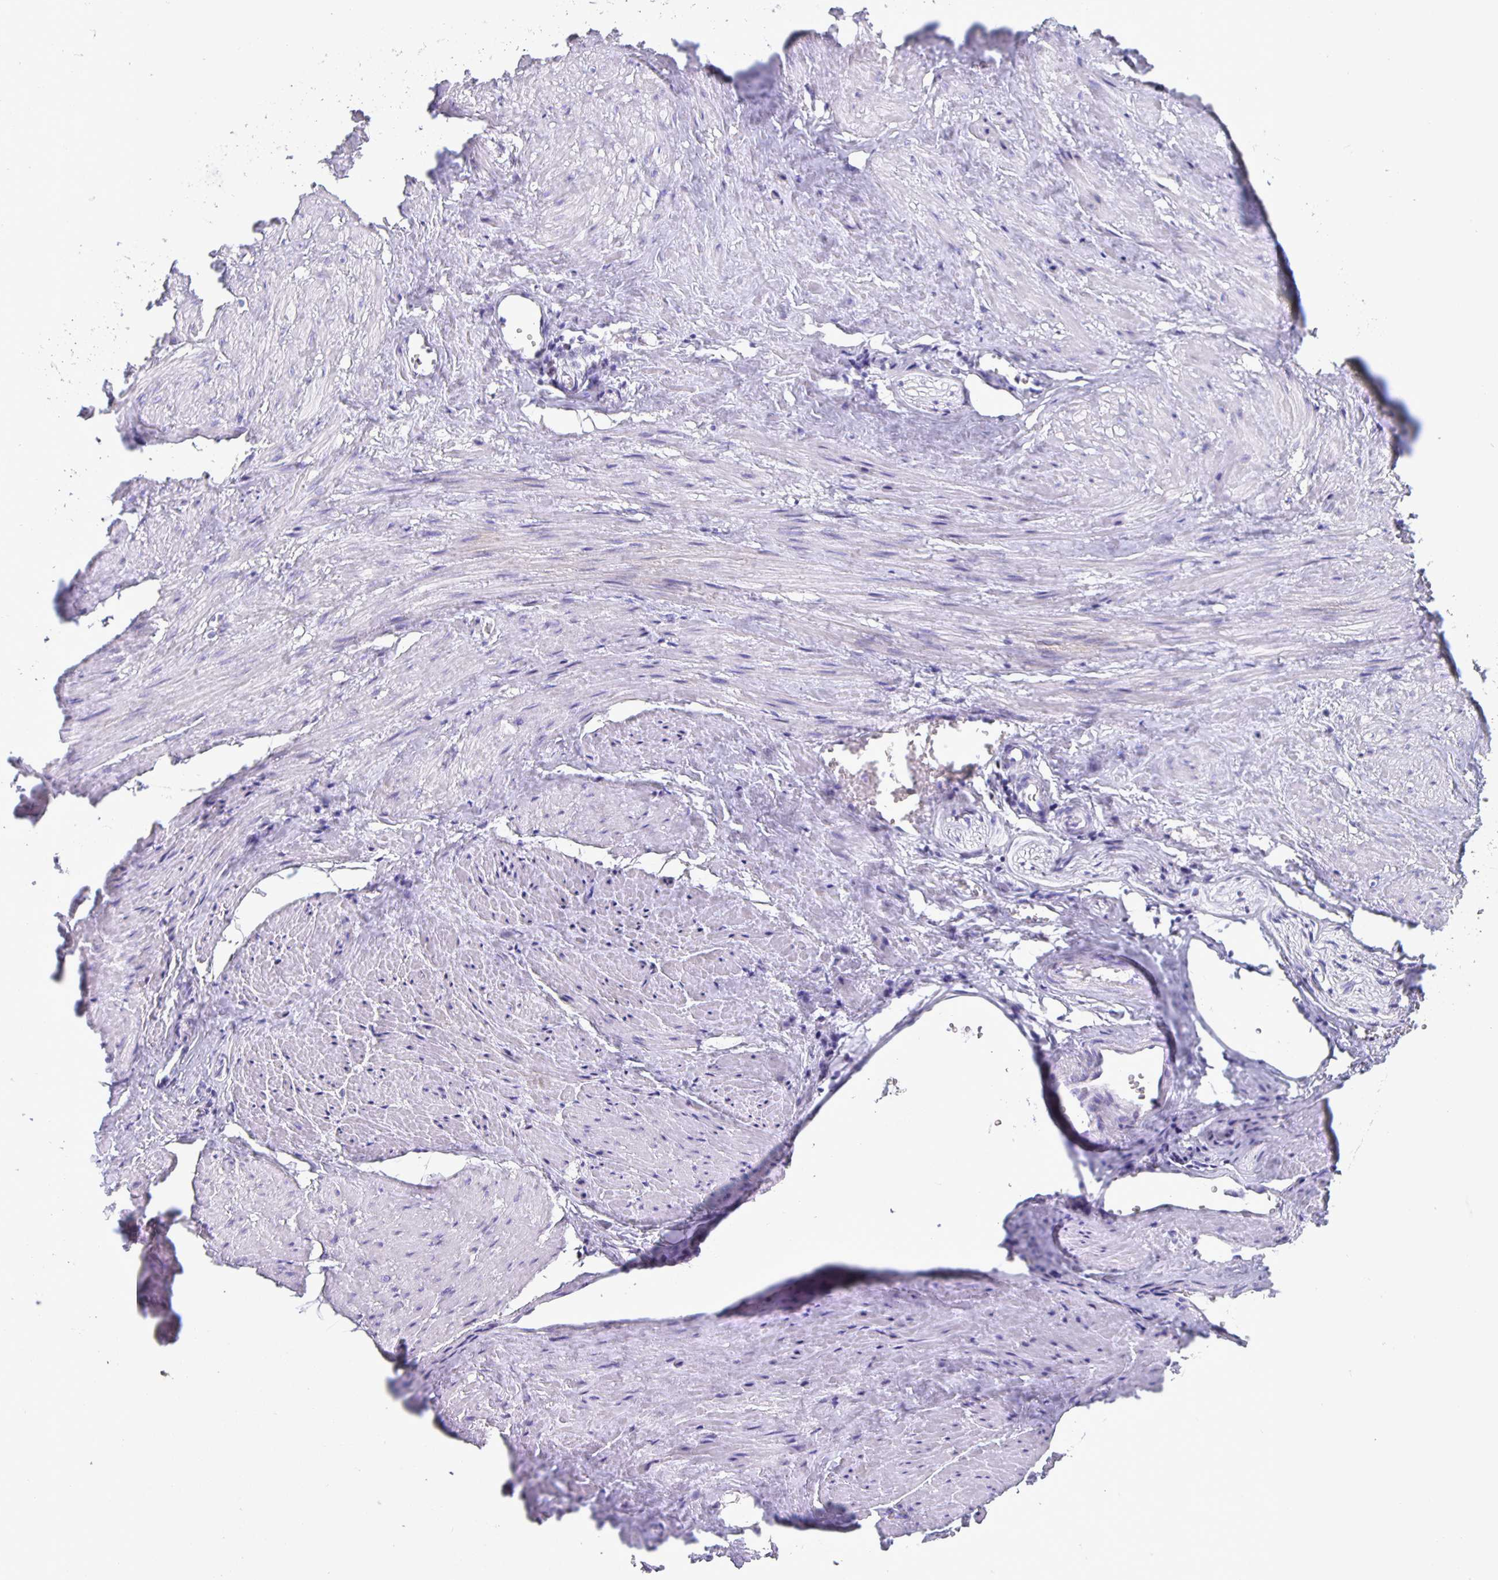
{"staining": {"intensity": "negative", "quantity": "none", "location": "none"}, "tissue": "adipose tissue", "cell_type": "Adipocytes", "image_type": "normal", "snomed": [{"axis": "morphology", "description": "Normal tissue, NOS"}, {"axis": "topography", "description": "Prostate"}, {"axis": "topography", "description": "Peripheral nerve tissue"}], "caption": "A photomicrograph of adipose tissue stained for a protein displays no brown staining in adipocytes.", "gene": "SATB2", "patient": {"sex": "male", "age": 55}}